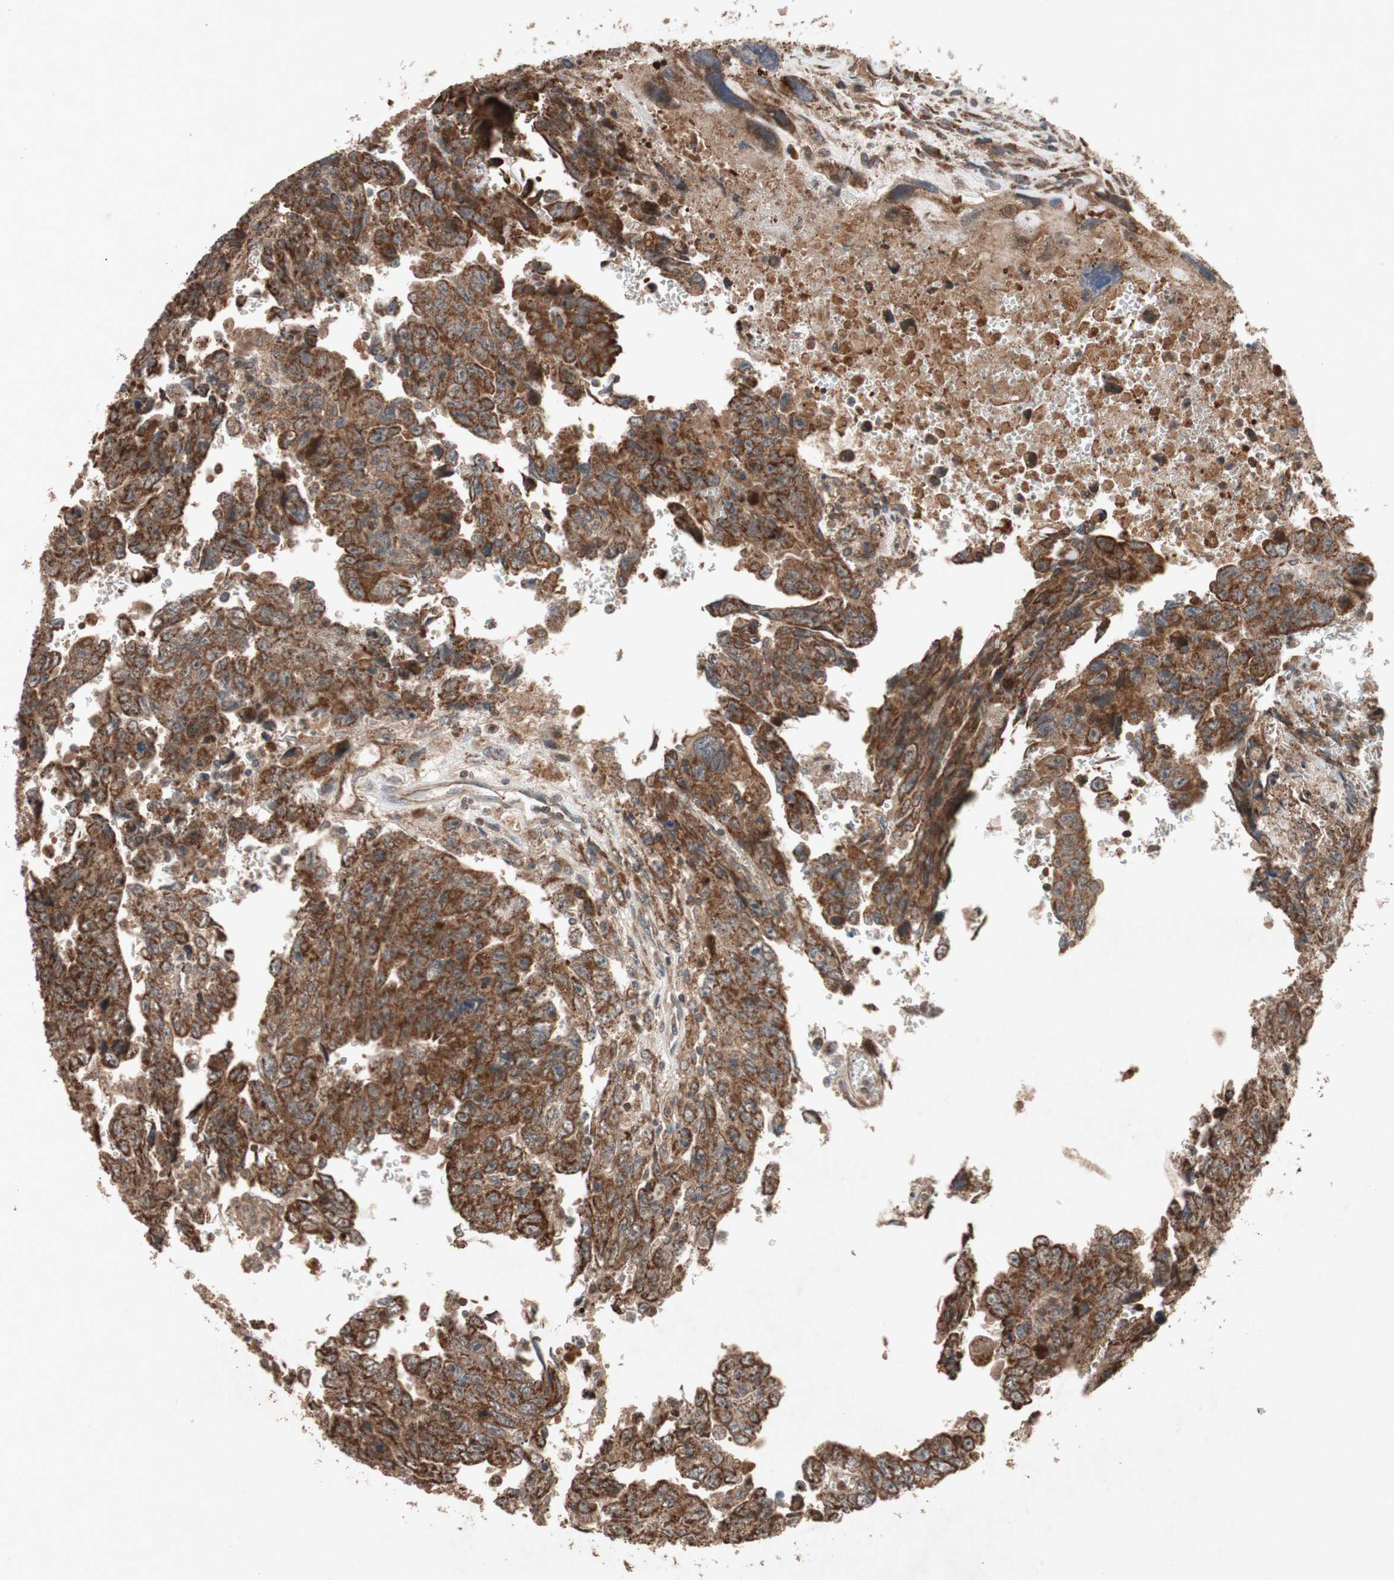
{"staining": {"intensity": "strong", "quantity": ">75%", "location": "cytoplasmic/membranous"}, "tissue": "testis cancer", "cell_type": "Tumor cells", "image_type": "cancer", "snomed": [{"axis": "morphology", "description": "Carcinoma, Embryonal, NOS"}, {"axis": "topography", "description": "Testis"}], "caption": "Embryonal carcinoma (testis) stained with a protein marker displays strong staining in tumor cells.", "gene": "RAB1A", "patient": {"sex": "male", "age": 28}}